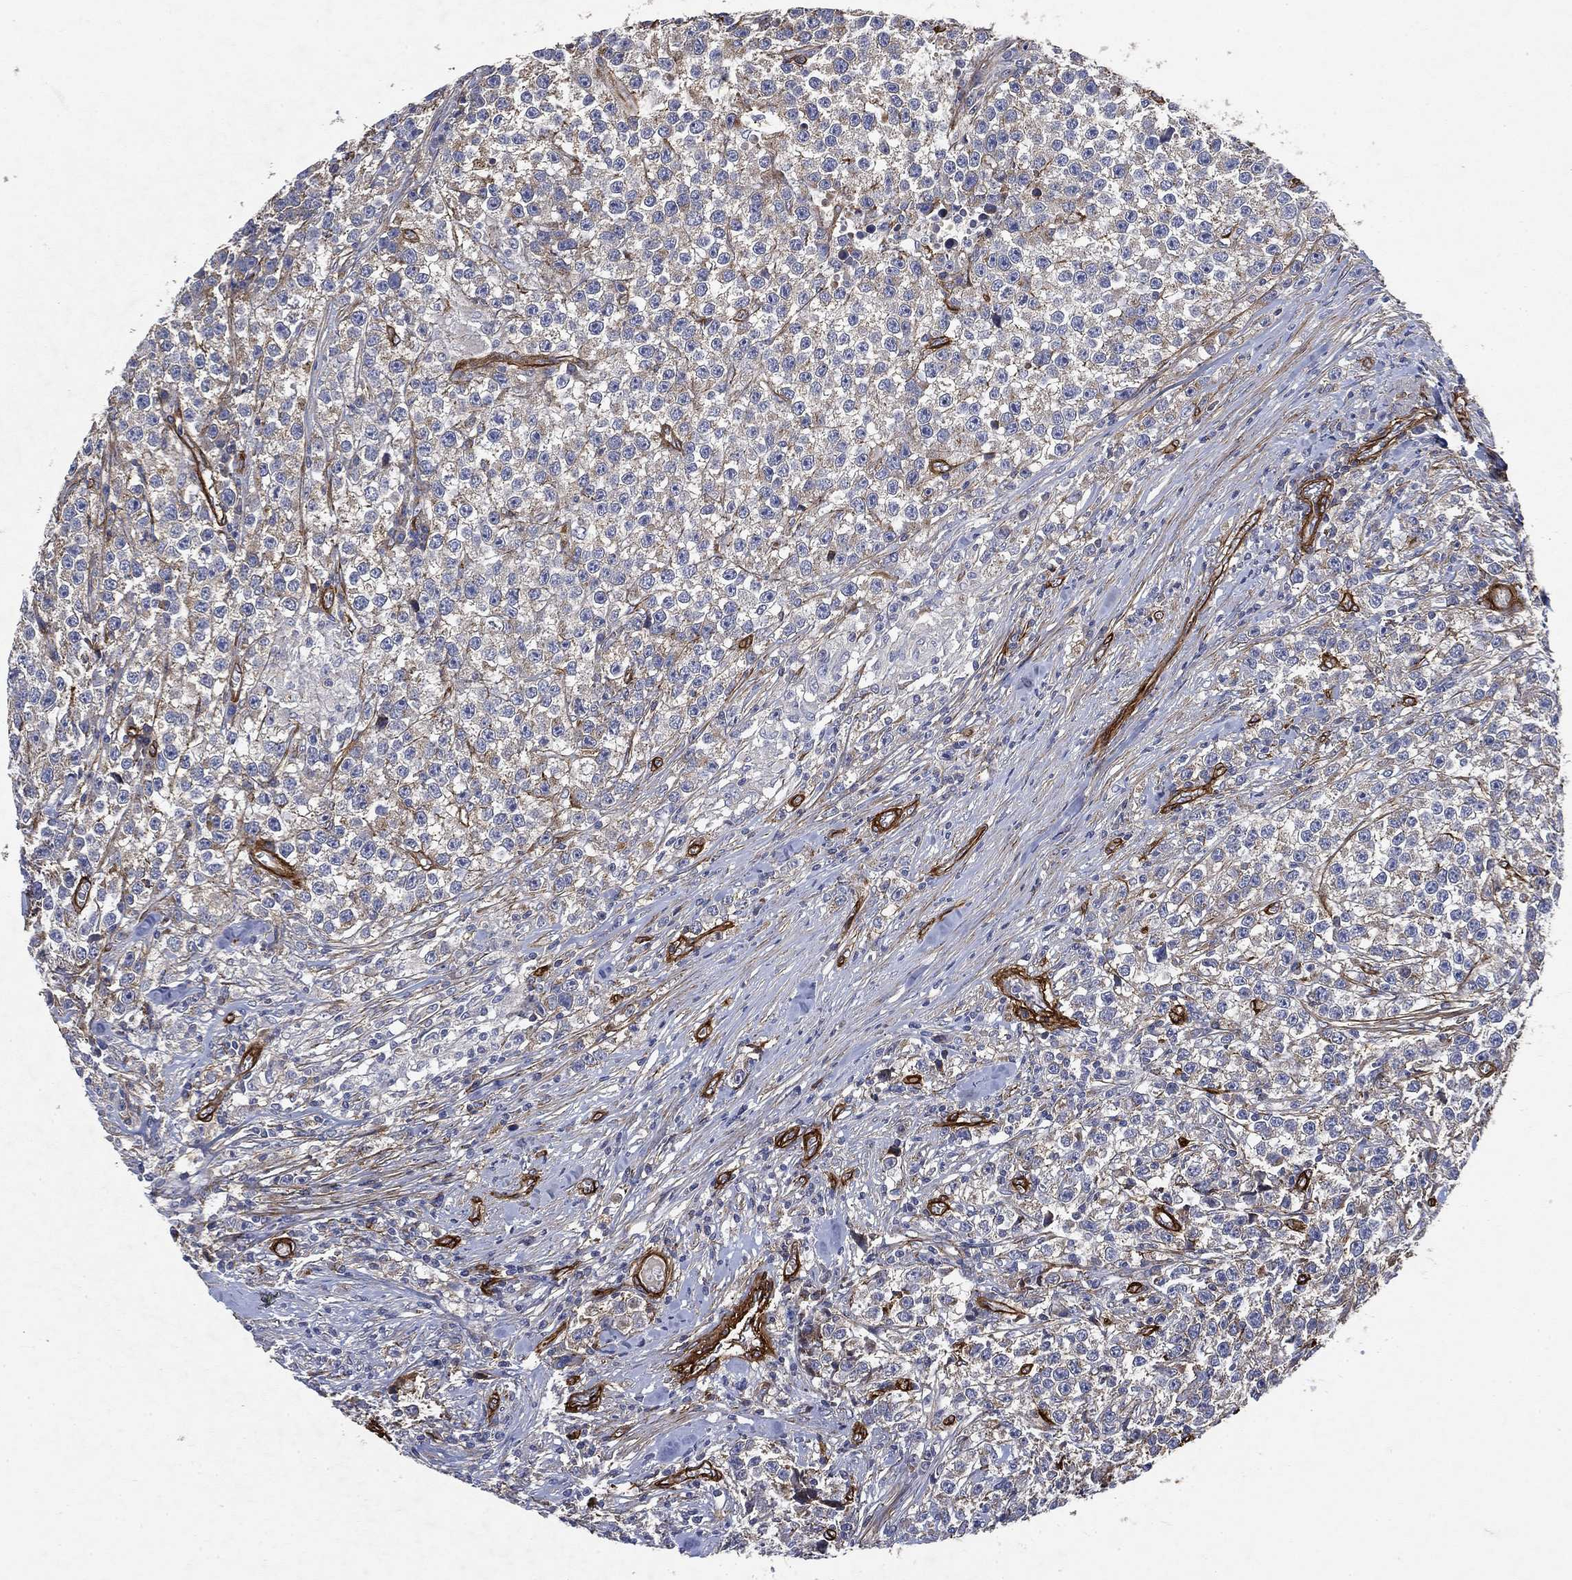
{"staining": {"intensity": "weak", "quantity": "25%-75%", "location": "cytoplasmic/membranous"}, "tissue": "testis cancer", "cell_type": "Tumor cells", "image_type": "cancer", "snomed": [{"axis": "morphology", "description": "Seminoma, NOS"}, {"axis": "topography", "description": "Testis"}], "caption": "About 25%-75% of tumor cells in human testis seminoma display weak cytoplasmic/membranous protein staining as visualized by brown immunohistochemical staining.", "gene": "COL4A2", "patient": {"sex": "male", "age": 59}}